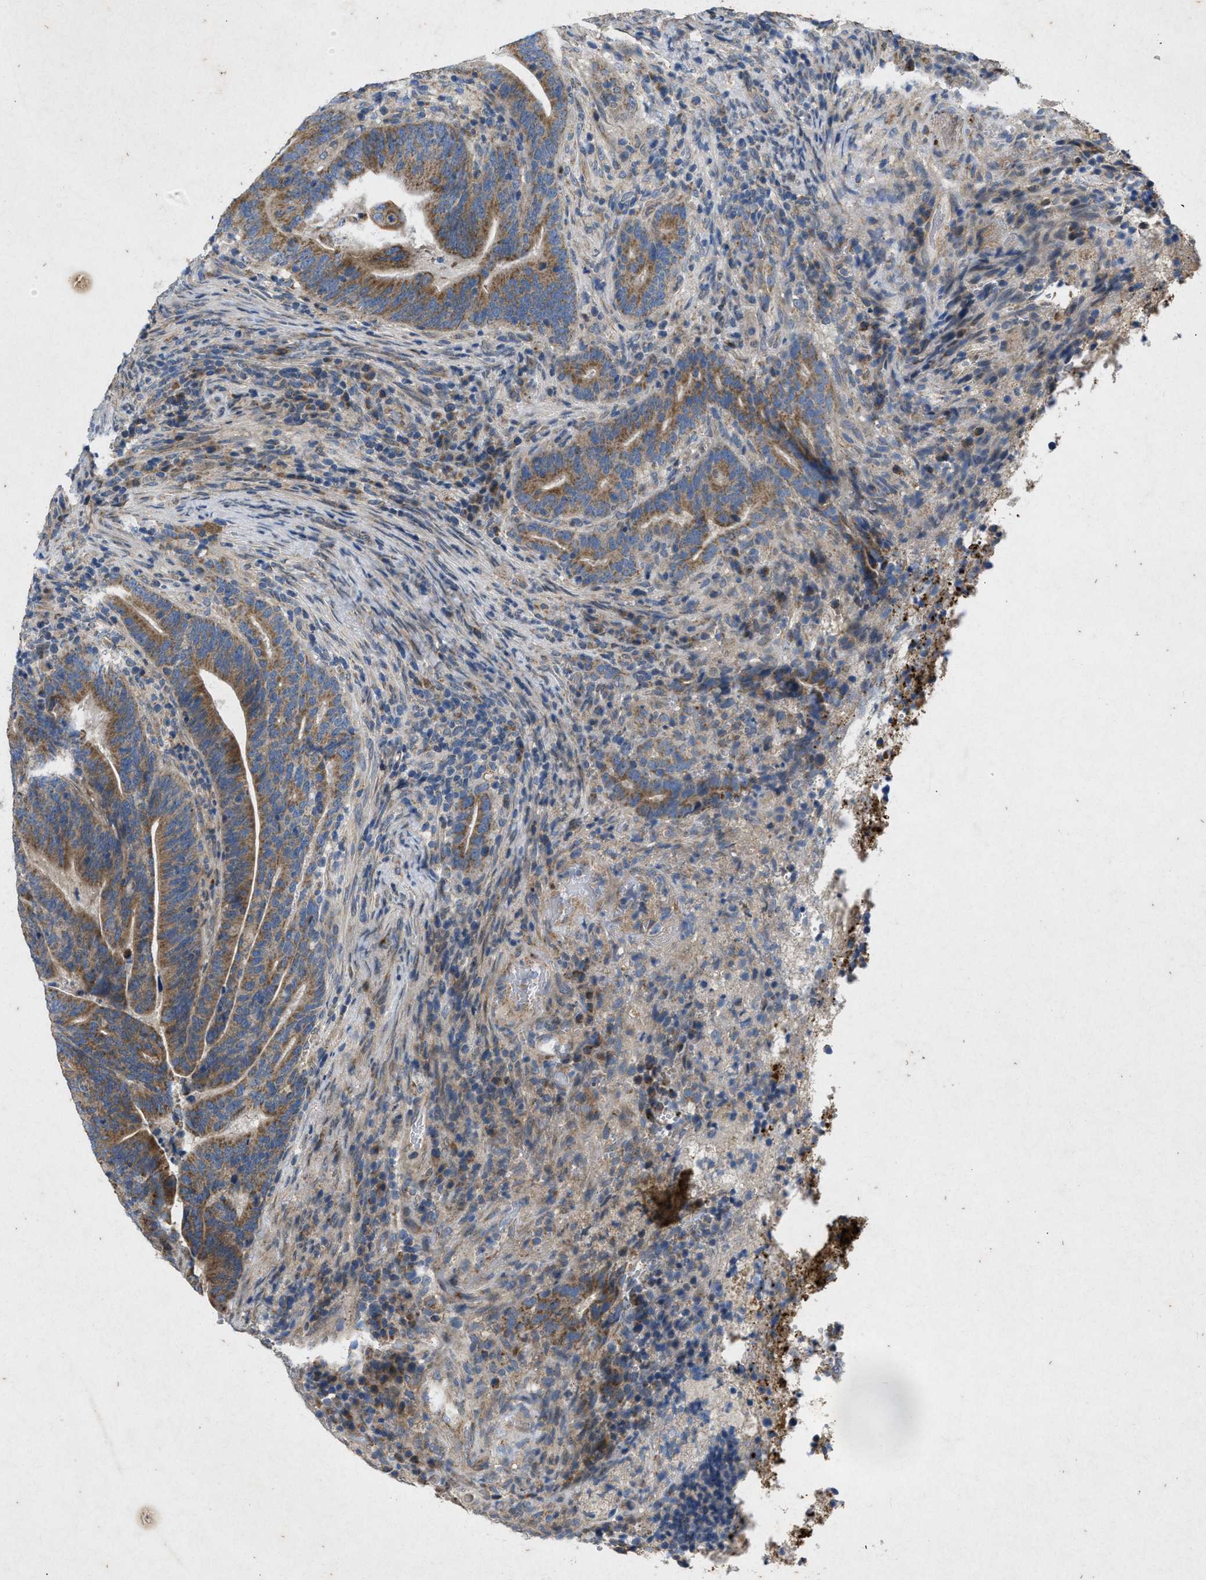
{"staining": {"intensity": "moderate", "quantity": ">75%", "location": "cytoplasmic/membranous"}, "tissue": "colorectal cancer", "cell_type": "Tumor cells", "image_type": "cancer", "snomed": [{"axis": "morphology", "description": "Adenocarcinoma, NOS"}, {"axis": "topography", "description": "Colon"}], "caption": "Immunohistochemistry staining of adenocarcinoma (colorectal), which displays medium levels of moderate cytoplasmic/membranous expression in approximately >75% of tumor cells indicating moderate cytoplasmic/membranous protein positivity. The staining was performed using DAB (brown) for protein detection and nuclei were counterstained in hematoxylin (blue).", "gene": "PRKG2", "patient": {"sex": "female", "age": 66}}